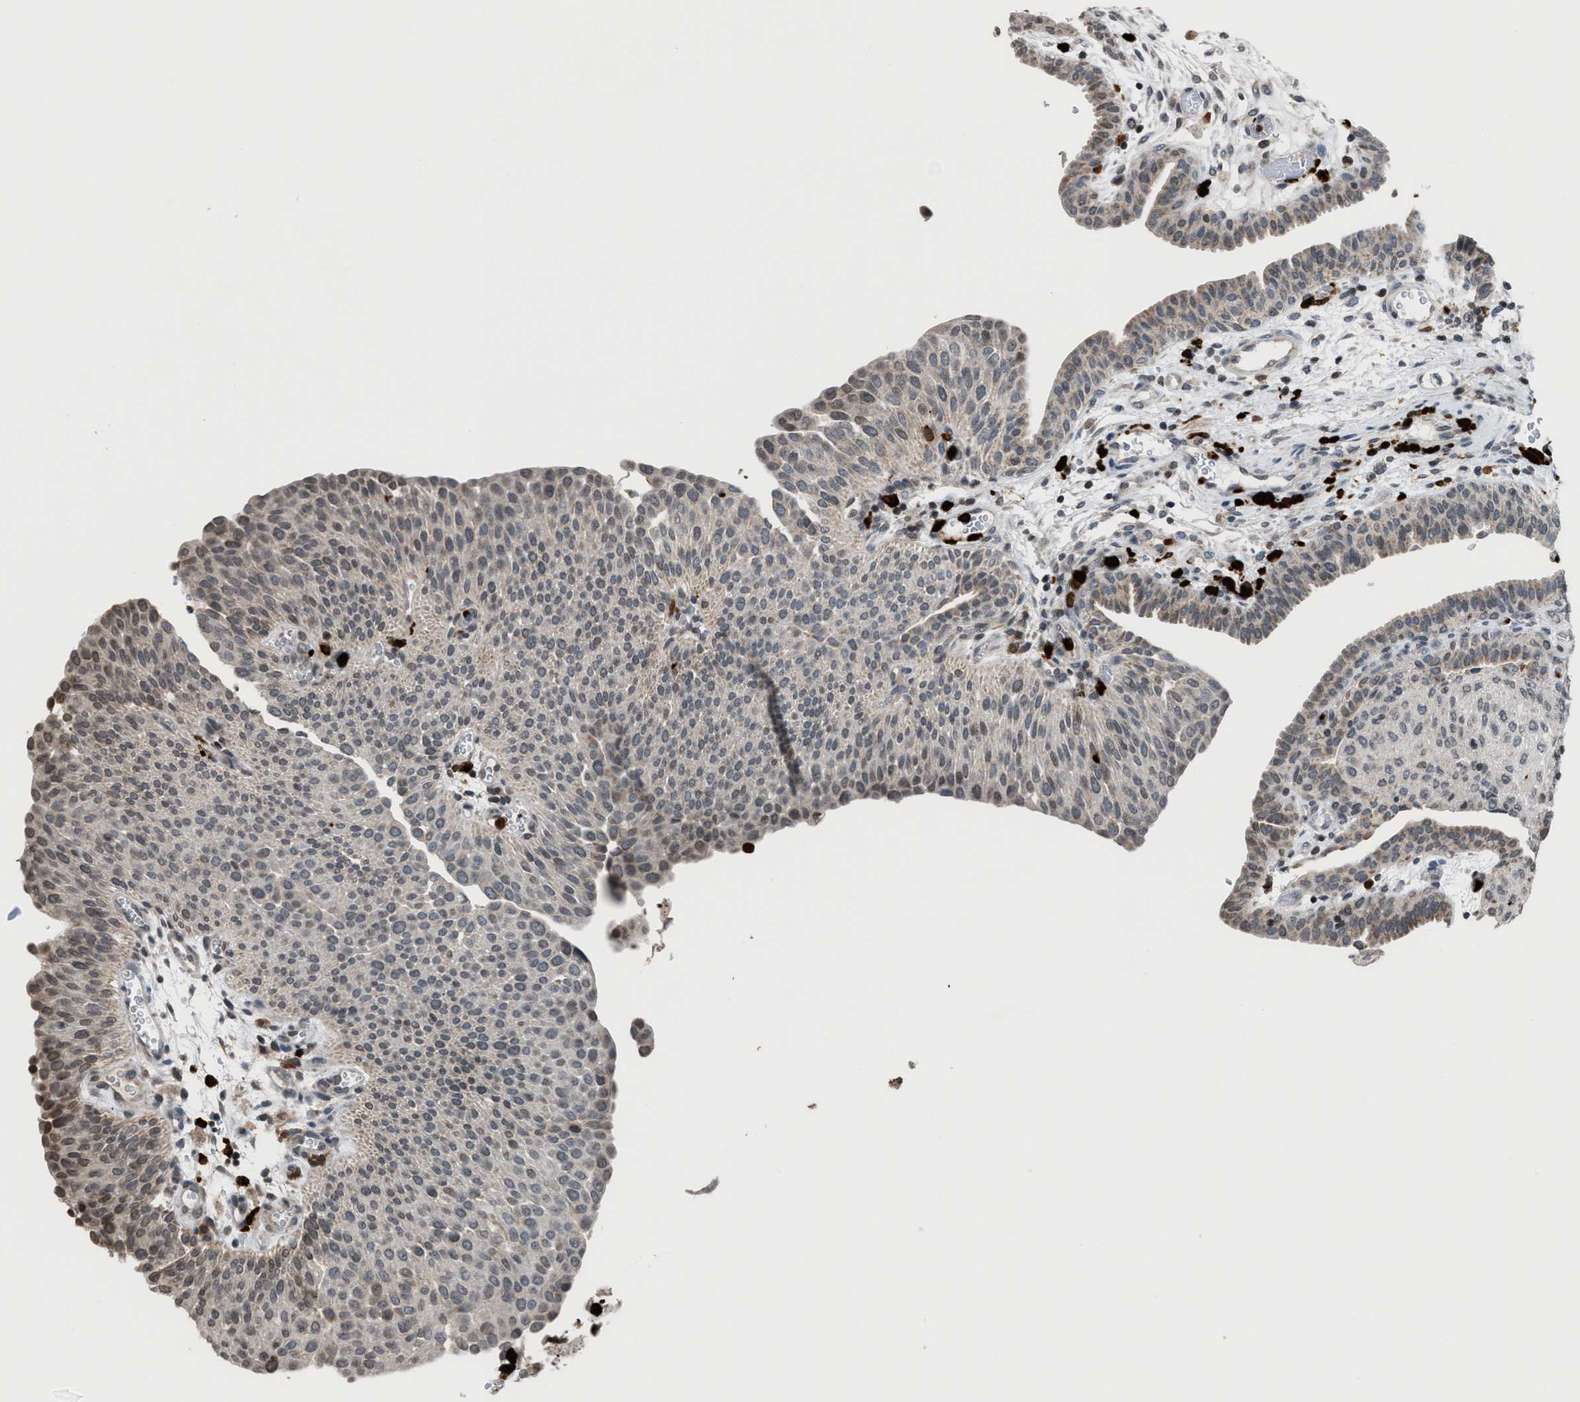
{"staining": {"intensity": "weak", "quantity": "<25%", "location": "cytoplasmic/membranous,nuclear"}, "tissue": "urothelial cancer", "cell_type": "Tumor cells", "image_type": "cancer", "snomed": [{"axis": "morphology", "description": "Urothelial carcinoma, Low grade"}, {"axis": "morphology", "description": "Urothelial carcinoma, High grade"}, {"axis": "topography", "description": "Urinary bladder"}], "caption": "Urothelial cancer was stained to show a protein in brown. There is no significant positivity in tumor cells.", "gene": "PRUNE2", "patient": {"sex": "male", "age": 35}}